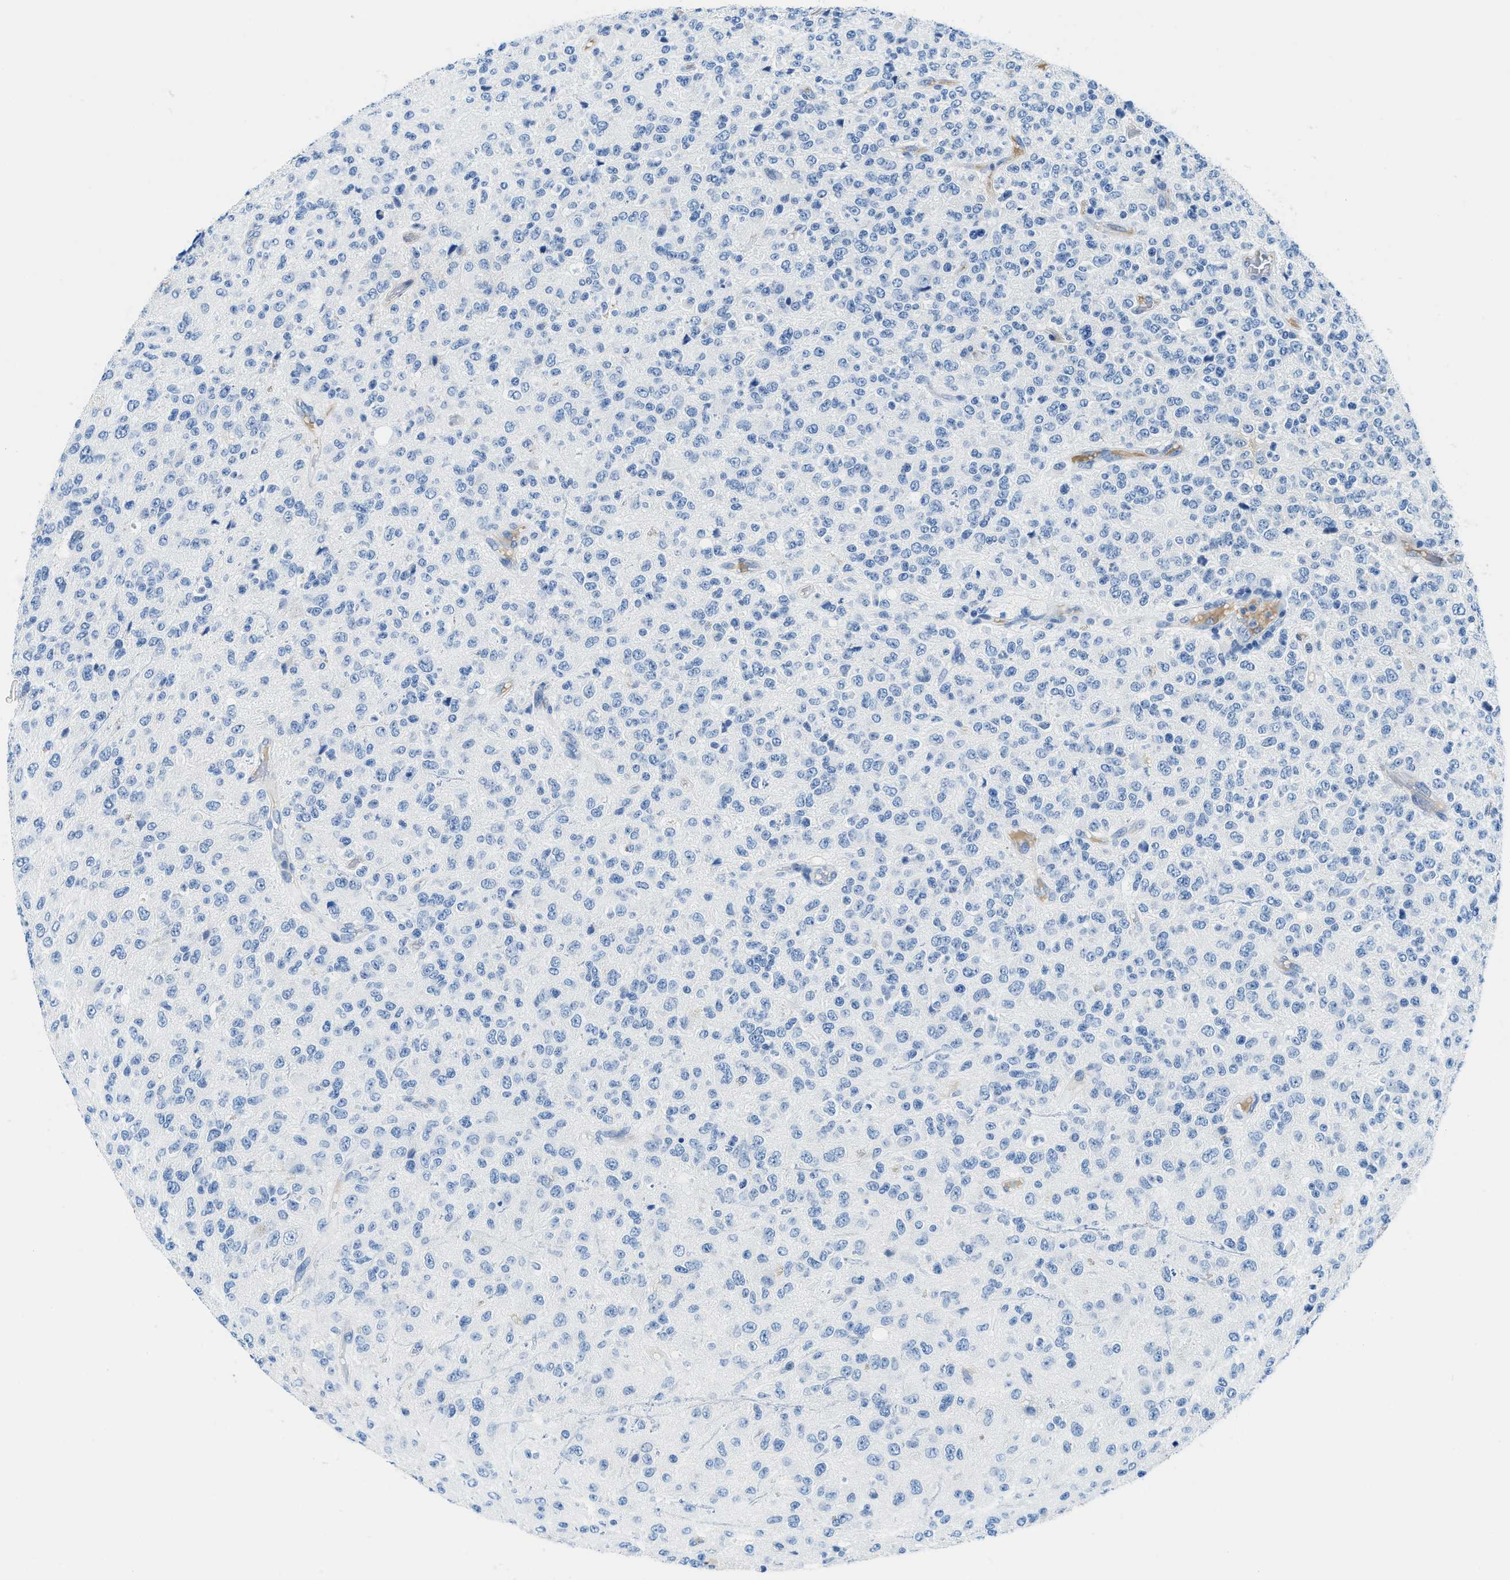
{"staining": {"intensity": "negative", "quantity": "none", "location": "none"}, "tissue": "glioma", "cell_type": "Tumor cells", "image_type": "cancer", "snomed": [{"axis": "morphology", "description": "Glioma, malignant, High grade"}, {"axis": "topography", "description": "pancreas cauda"}], "caption": "Tumor cells are negative for protein expression in human glioma. Brightfield microscopy of immunohistochemistry (IHC) stained with DAB (3,3'-diaminobenzidine) (brown) and hematoxylin (blue), captured at high magnification.", "gene": "MBL2", "patient": {"sex": "male", "age": 60}}